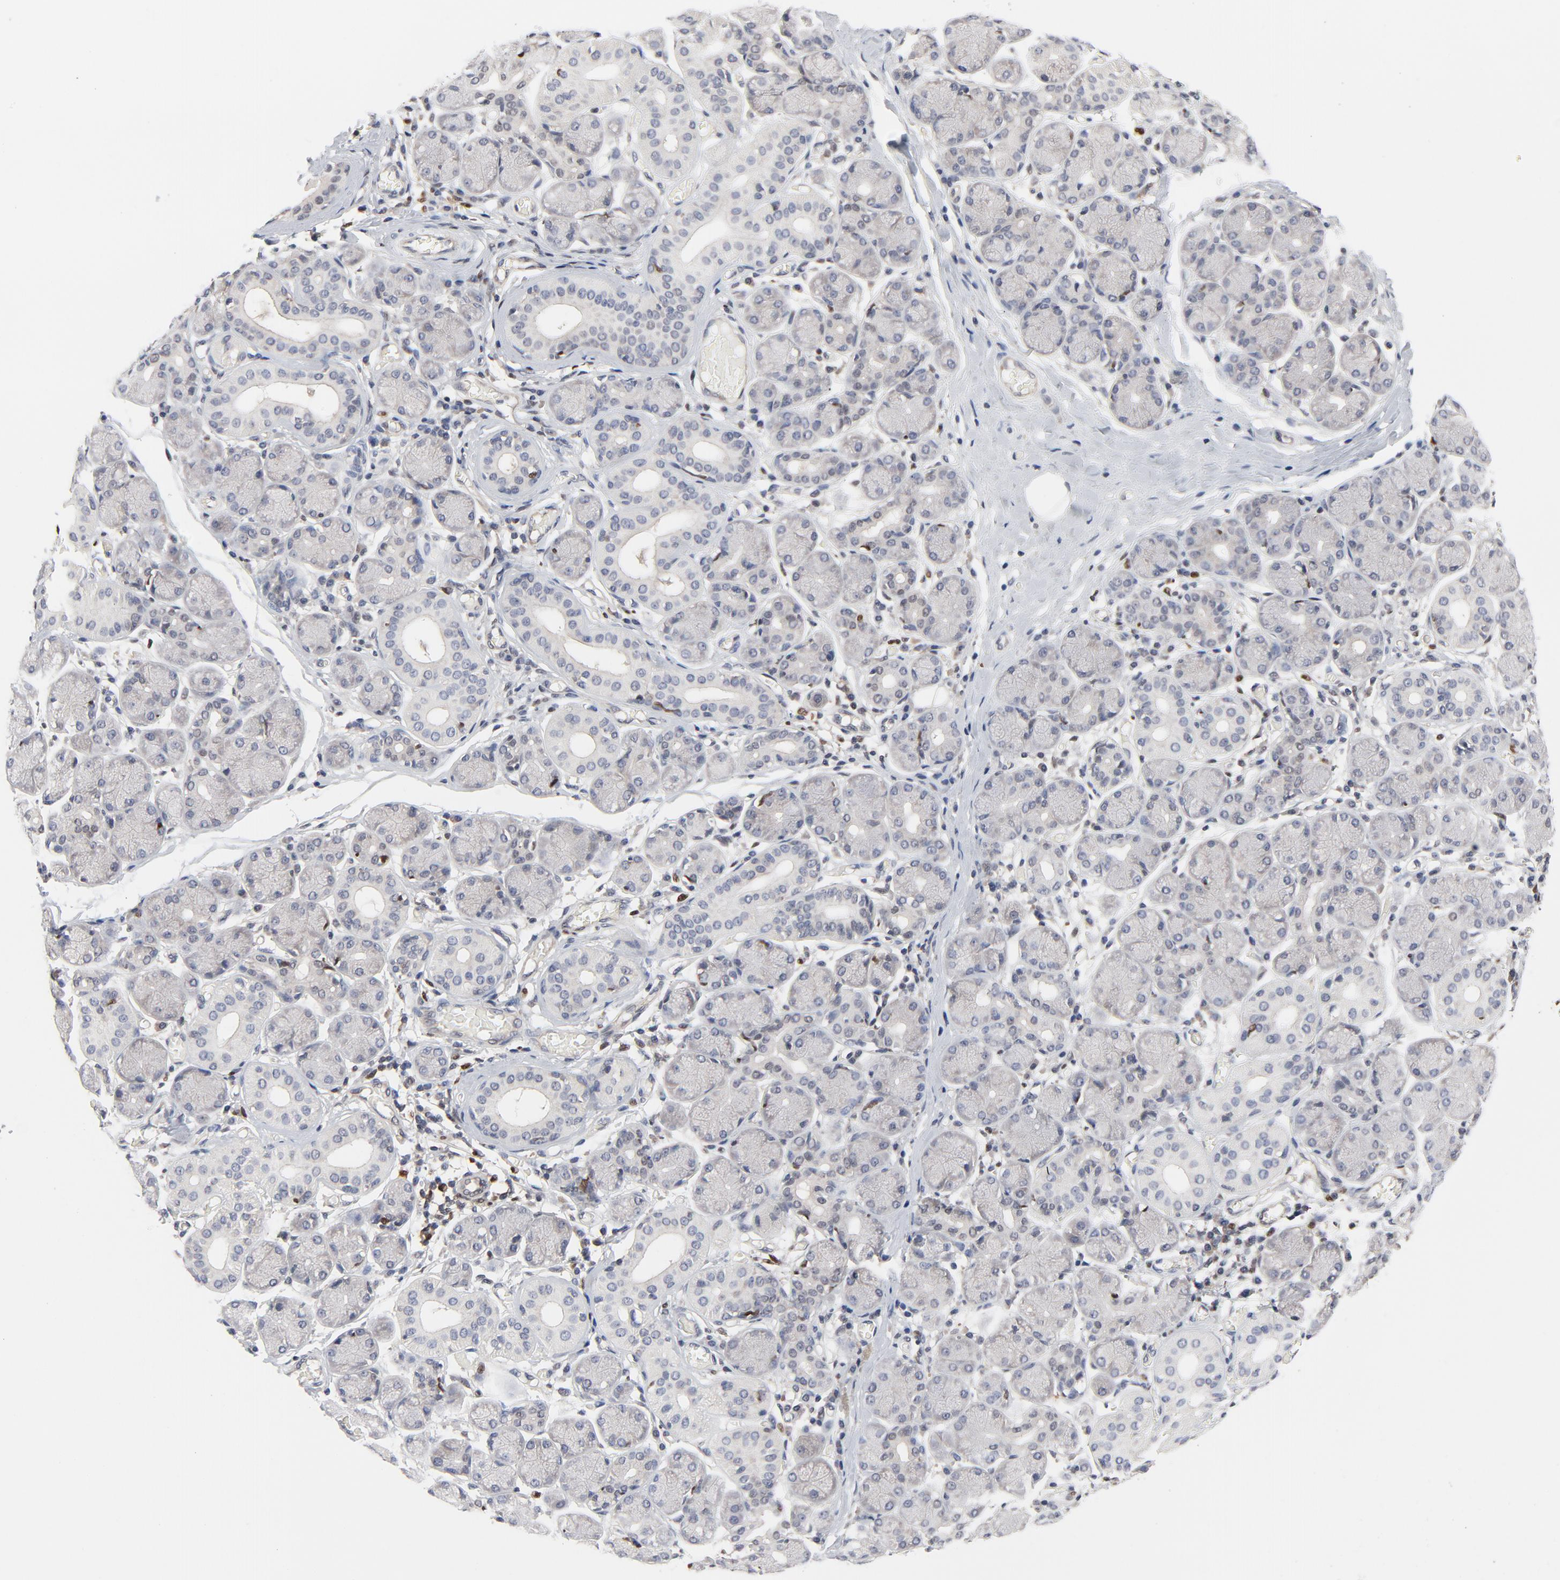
{"staining": {"intensity": "weak", "quantity": "25%-75%", "location": "cytoplasmic/membranous"}, "tissue": "salivary gland", "cell_type": "Glandular cells", "image_type": "normal", "snomed": [{"axis": "morphology", "description": "Normal tissue, NOS"}, {"axis": "topography", "description": "Salivary gland"}], "caption": "IHC (DAB) staining of normal human salivary gland displays weak cytoplasmic/membranous protein positivity in approximately 25%-75% of glandular cells.", "gene": "NFKB1", "patient": {"sex": "female", "age": 24}}